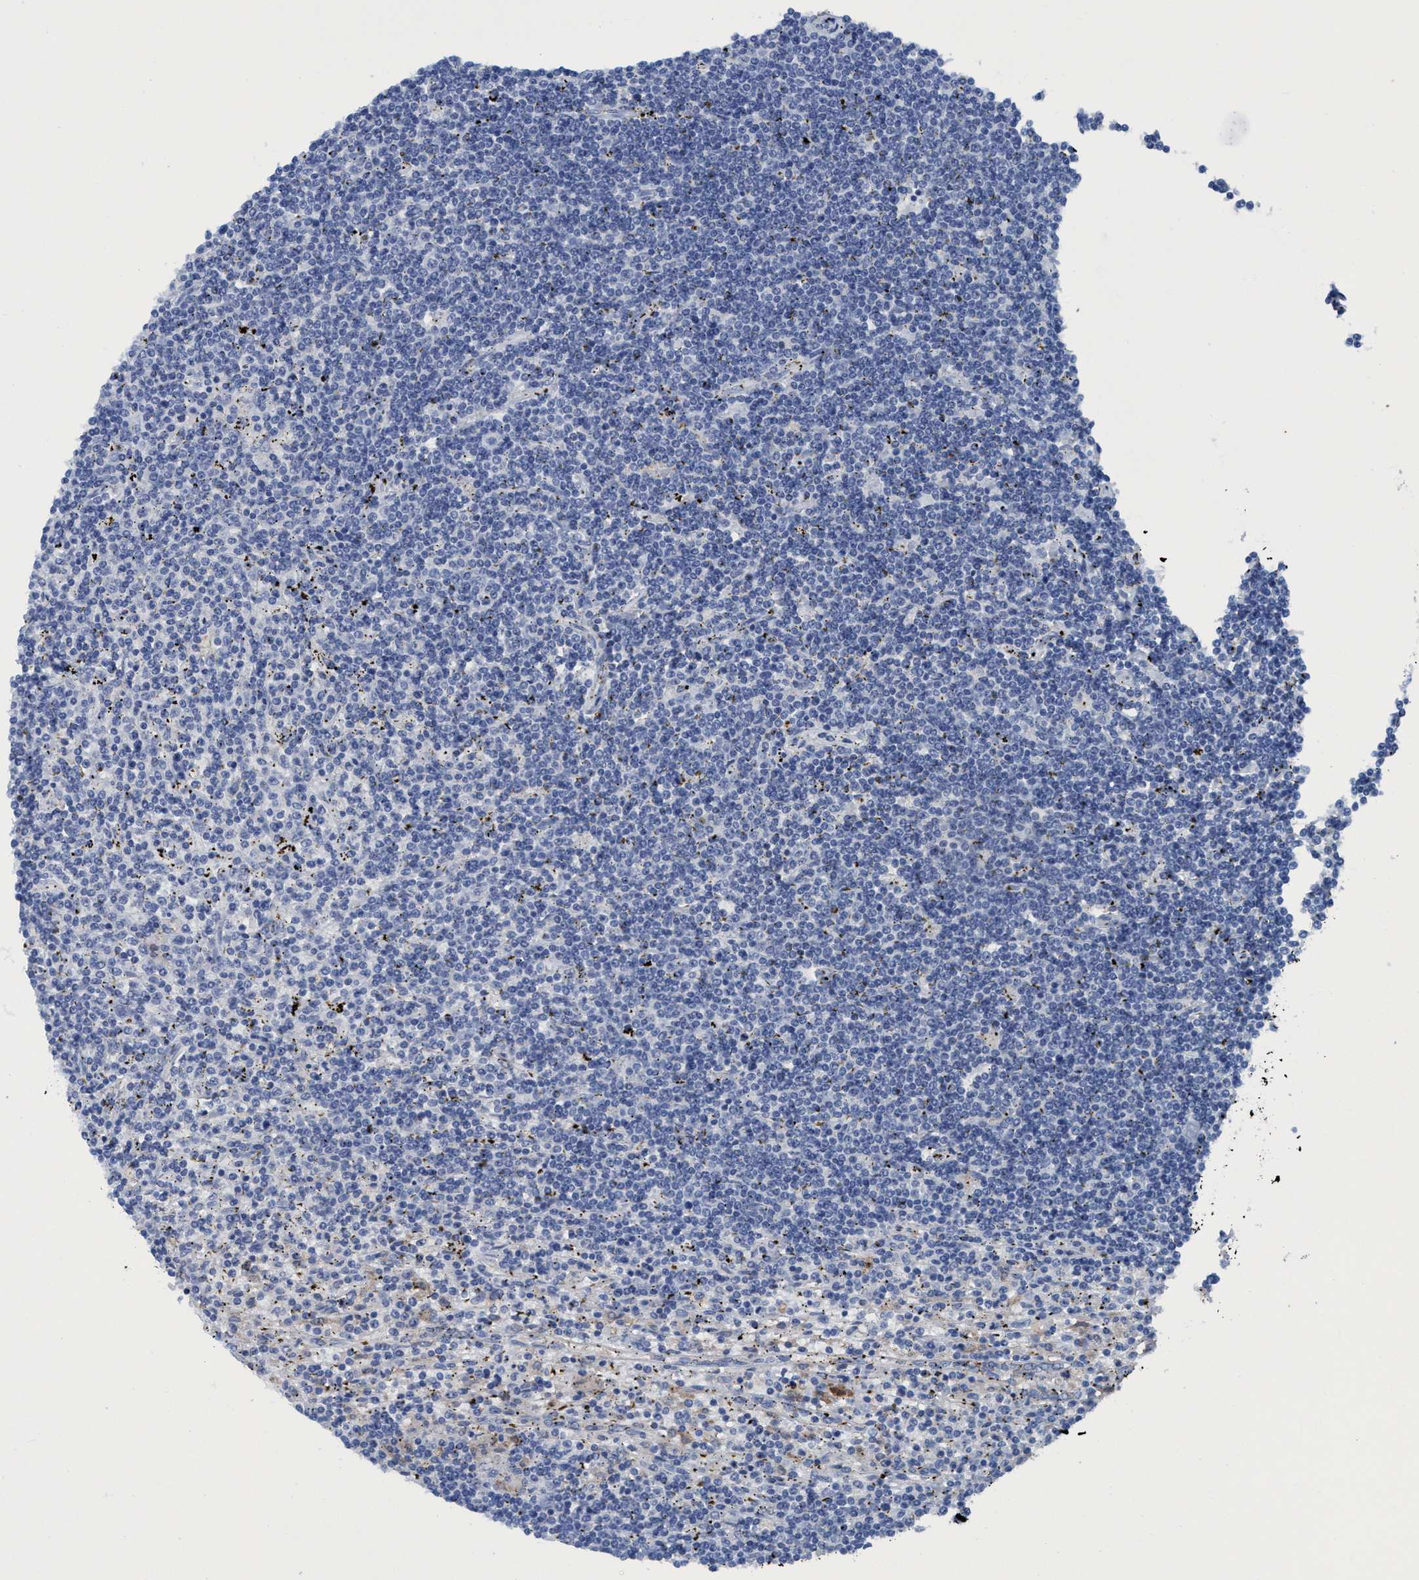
{"staining": {"intensity": "negative", "quantity": "none", "location": "none"}, "tissue": "lymphoma", "cell_type": "Tumor cells", "image_type": "cancer", "snomed": [{"axis": "morphology", "description": "Malignant lymphoma, non-Hodgkin's type, Low grade"}, {"axis": "topography", "description": "Spleen"}], "caption": "Immunohistochemistry (IHC) micrograph of neoplastic tissue: human lymphoma stained with DAB reveals no significant protein staining in tumor cells.", "gene": "DNAI1", "patient": {"sex": "male", "age": 76}}